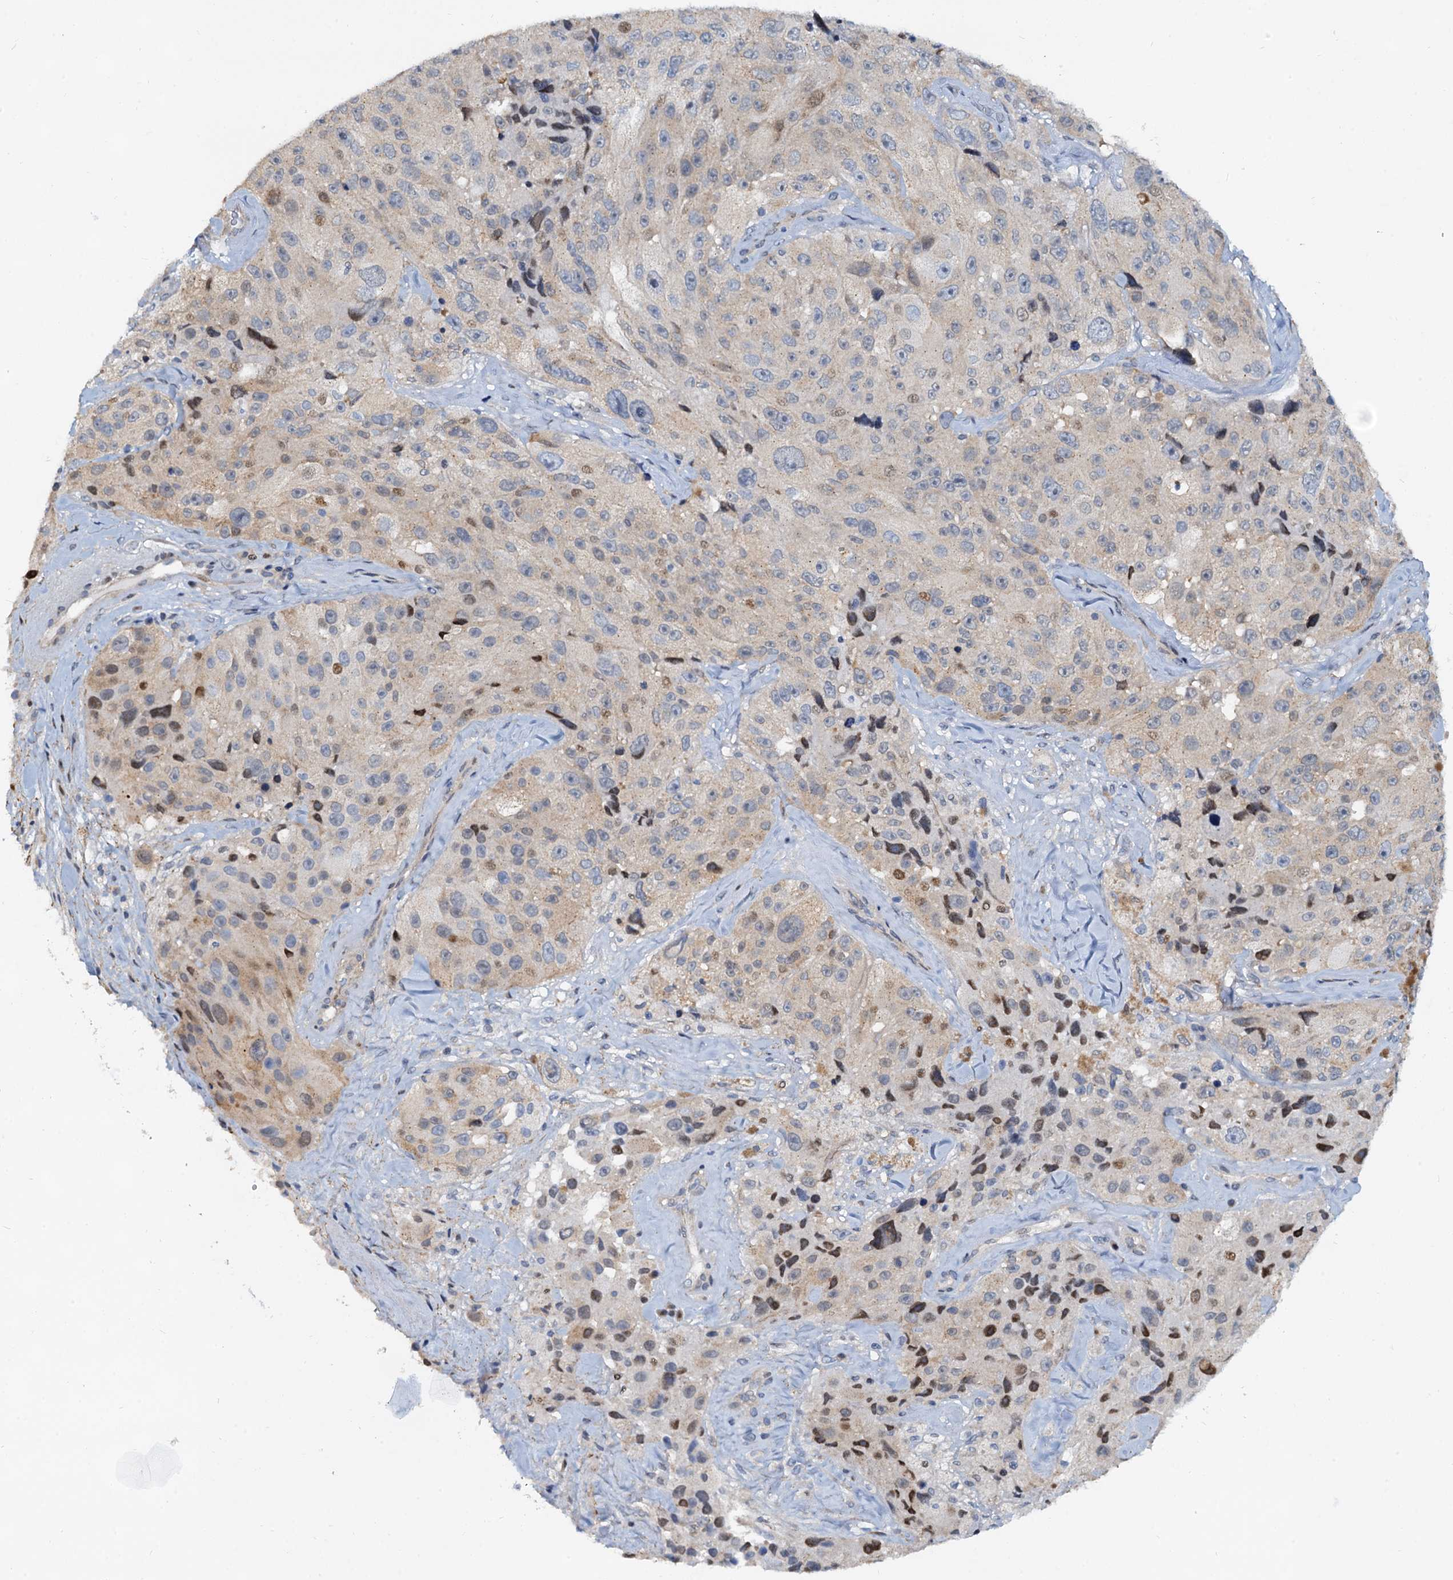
{"staining": {"intensity": "moderate", "quantity": "<25%", "location": "nuclear"}, "tissue": "melanoma", "cell_type": "Tumor cells", "image_type": "cancer", "snomed": [{"axis": "morphology", "description": "Malignant melanoma, Metastatic site"}, {"axis": "topography", "description": "Lymph node"}], "caption": "Melanoma stained with DAB (3,3'-diaminobenzidine) immunohistochemistry exhibits low levels of moderate nuclear staining in about <25% of tumor cells.", "gene": "PTGES3", "patient": {"sex": "male", "age": 62}}